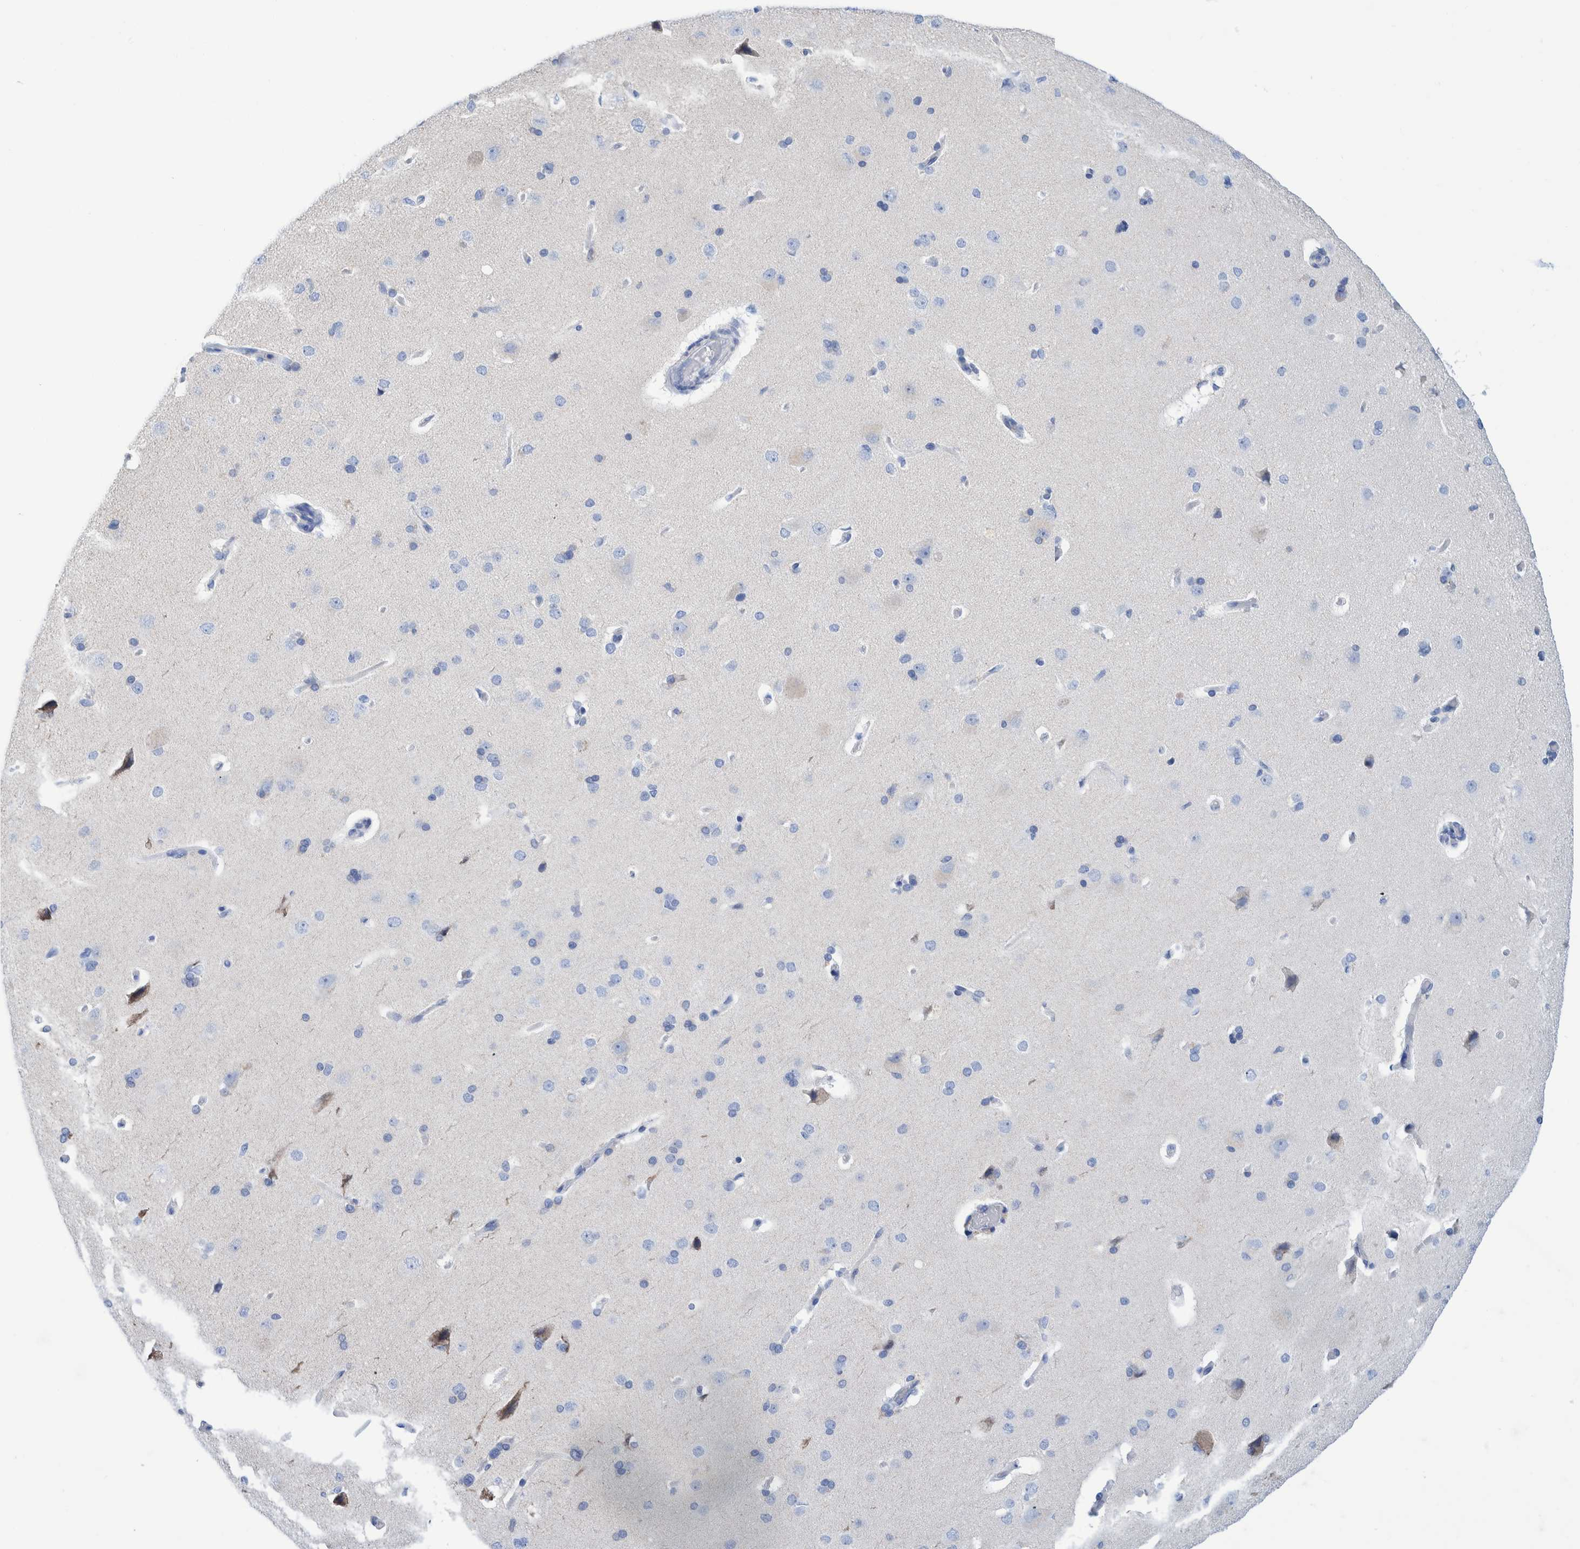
{"staining": {"intensity": "negative", "quantity": "none", "location": "none"}, "tissue": "cerebral cortex", "cell_type": "Endothelial cells", "image_type": "normal", "snomed": [{"axis": "morphology", "description": "Normal tissue, NOS"}, {"axis": "topography", "description": "Cerebral cortex"}], "caption": "Endothelial cells are negative for protein expression in normal human cerebral cortex. (Brightfield microscopy of DAB IHC at high magnification).", "gene": "KRT14", "patient": {"sex": "male", "age": 62}}